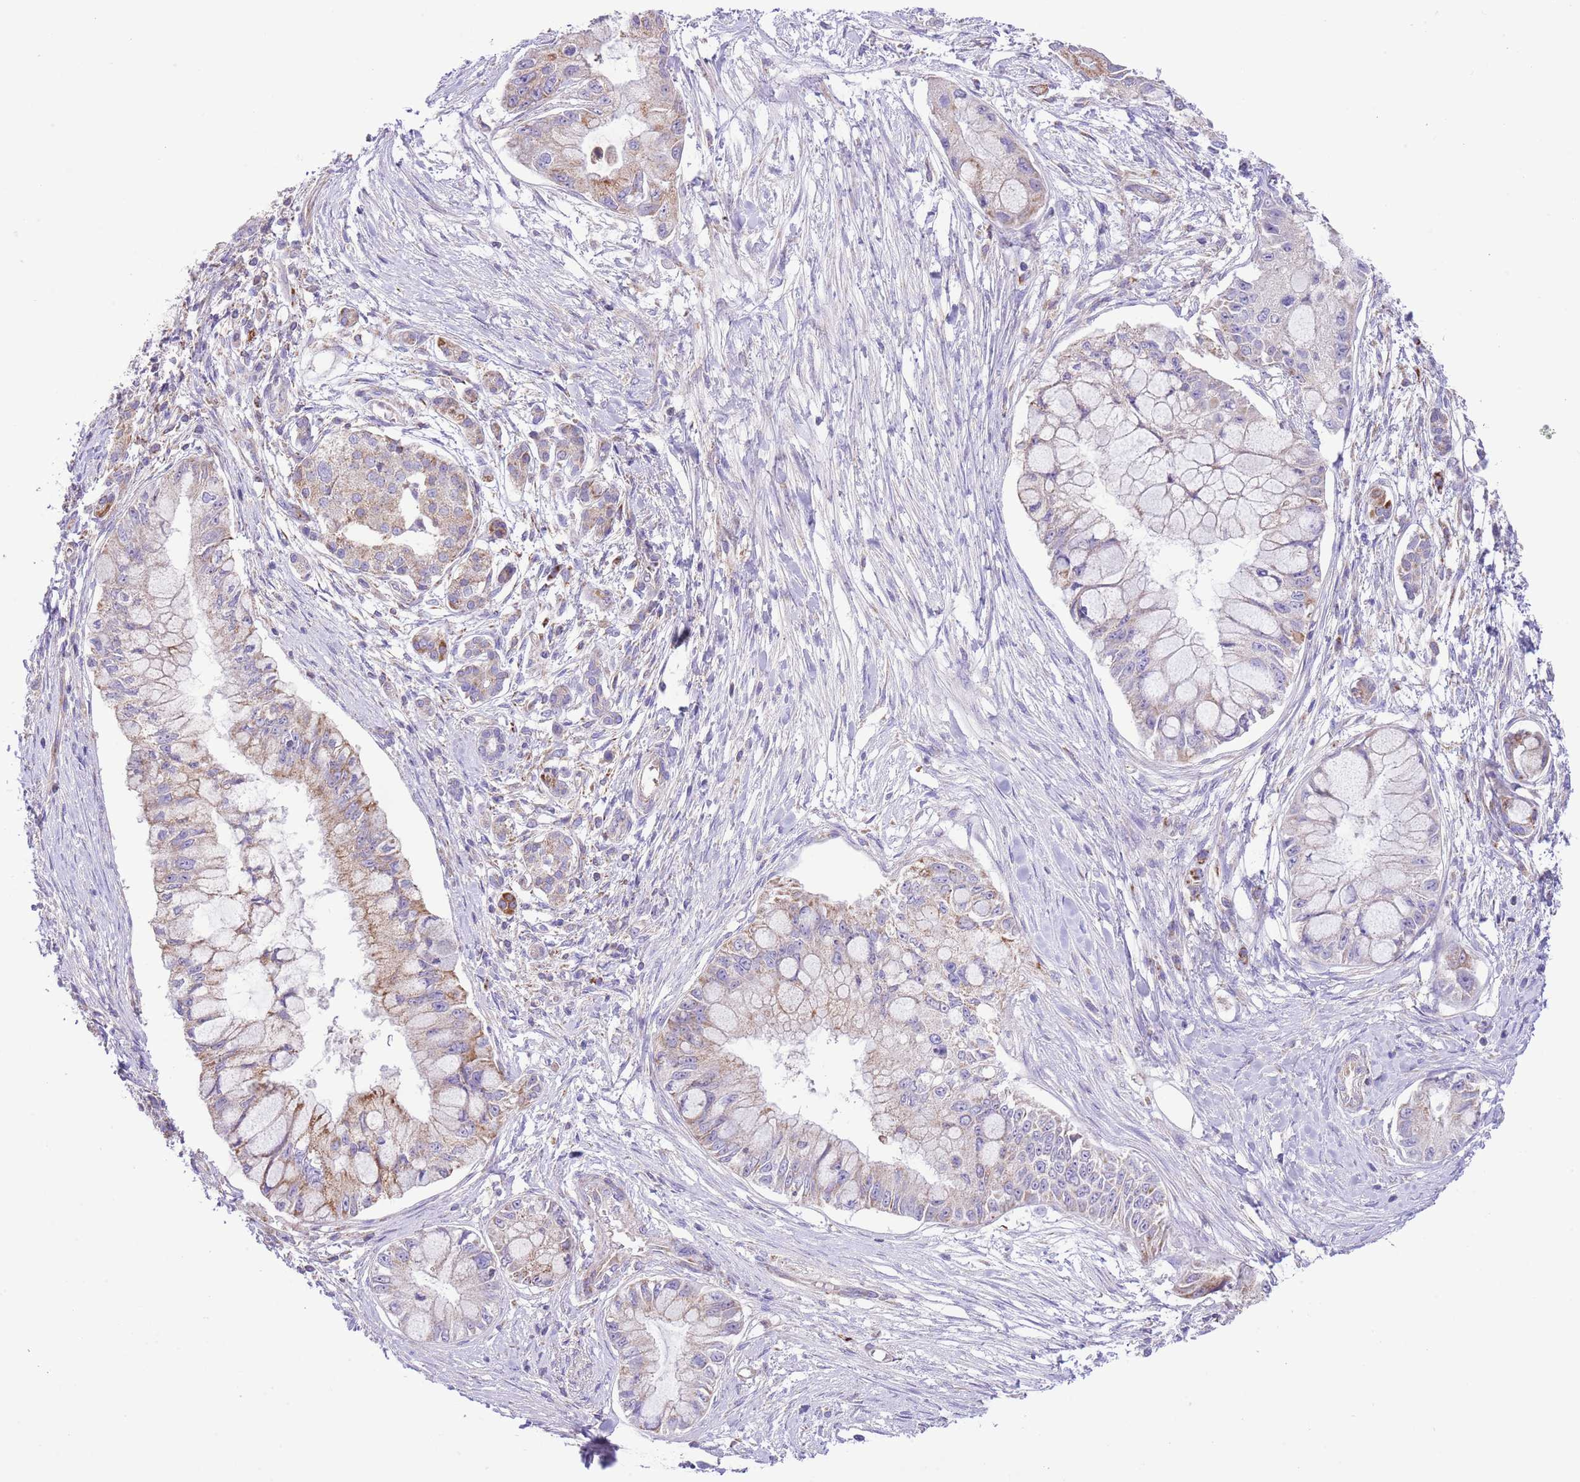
{"staining": {"intensity": "weak", "quantity": "25%-75%", "location": "cytoplasmic/membranous"}, "tissue": "pancreatic cancer", "cell_type": "Tumor cells", "image_type": "cancer", "snomed": [{"axis": "morphology", "description": "Adenocarcinoma, NOS"}, {"axis": "topography", "description": "Pancreas"}], "caption": "DAB immunohistochemical staining of human pancreatic adenocarcinoma displays weak cytoplasmic/membranous protein expression in about 25%-75% of tumor cells. The staining is performed using DAB brown chromogen to label protein expression. The nuclei are counter-stained blue using hematoxylin.", "gene": "SS18L2", "patient": {"sex": "male", "age": 48}}